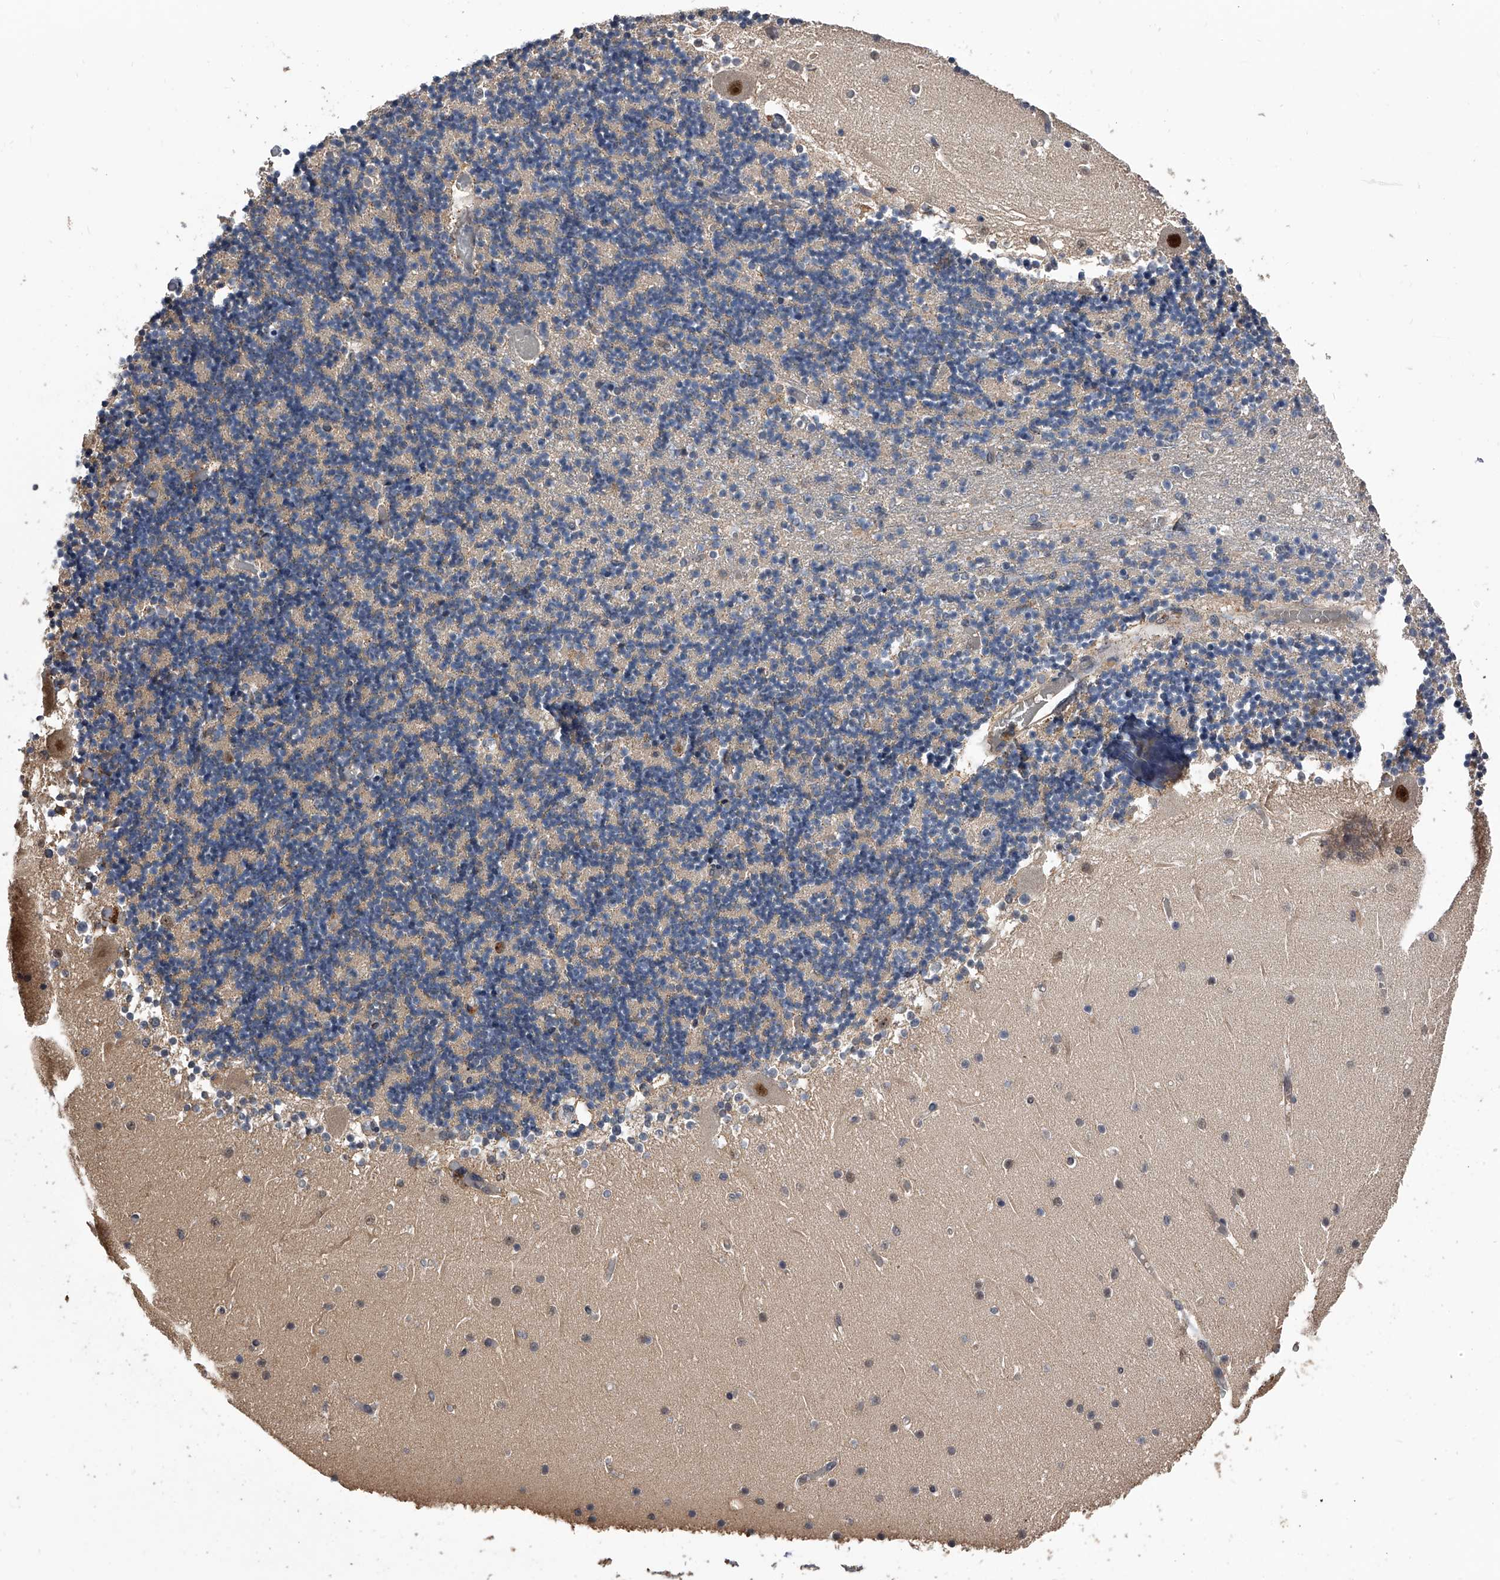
{"staining": {"intensity": "negative", "quantity": "none", "location": "none"}, "tissue": "cerebellum", "cell_type": "Cells in granular layer", "image_type": "normal", "snomed": [{"axis": "morphology", "description": "Normal tissue, NOS"}, {"axis": "topography", "description": "Cerebellum"}], "caption": "Protein analysis of benign cerebellum displays no significant positivity in cells in granular layer.", "gene": "EFCAB7", "patient": {"sex": "female", "age": 28}}